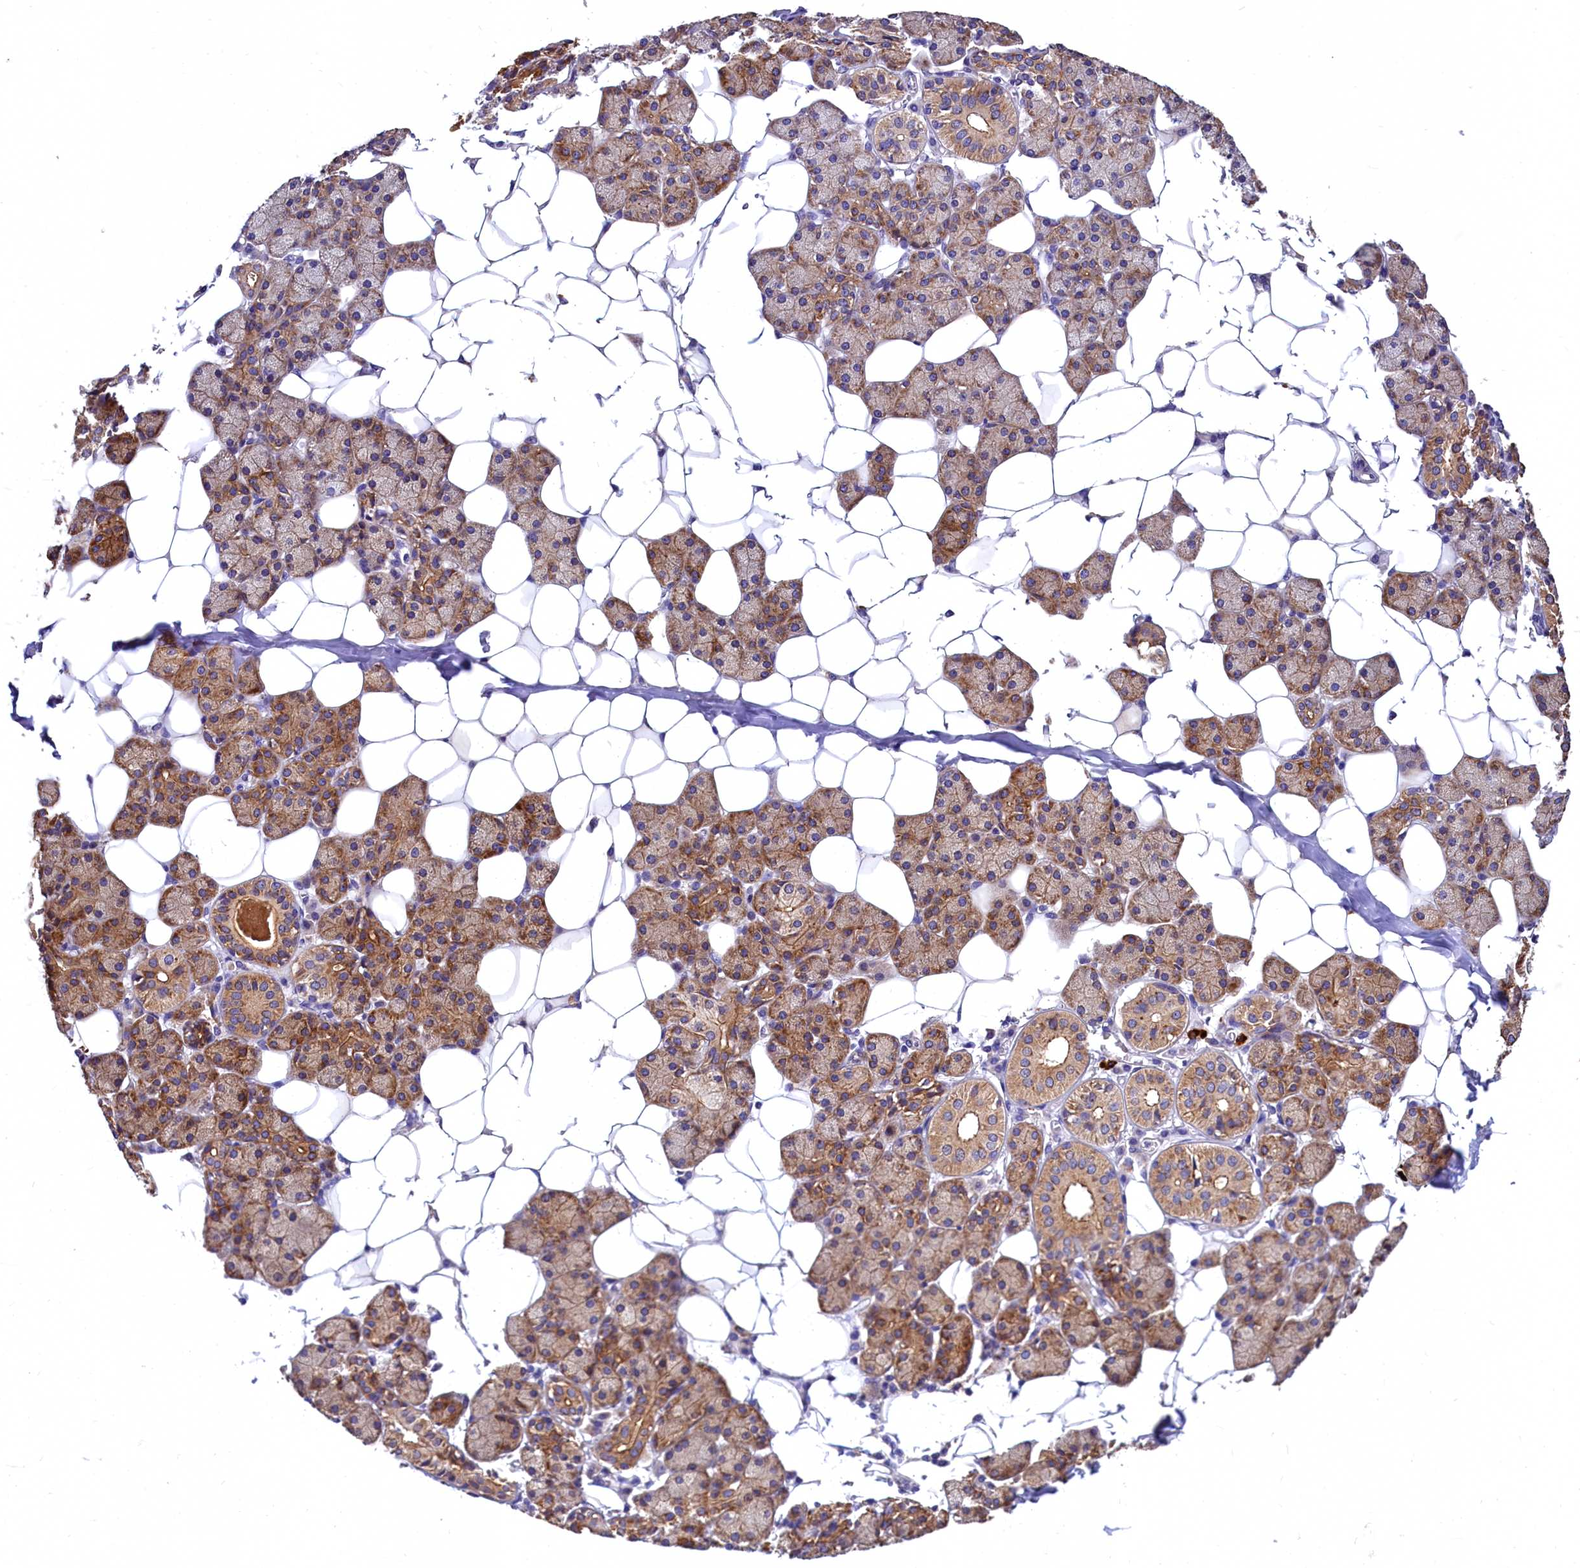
{"staining": {"intensity": "strong", "quantity": ">75%", "location": "cytoplasmic/membranous"}, "tissue": "salivary gland", "cell_type": "Glandular cells", "image_type": "normal", "snomed": [{"axis": "morphology", "description": "Normal tissue, NOS"}, {"axis": "topography", "description": "Salivary gland"}], "caption": "Immunohistochemical staining of normal human salivary gland demonstrates >75% levels of strong cytoplasmic/membranous protein expression in about >75% of glandular cells.", "gene": "EPS8L2", "patient": {"sex": "female", "age": 33}}